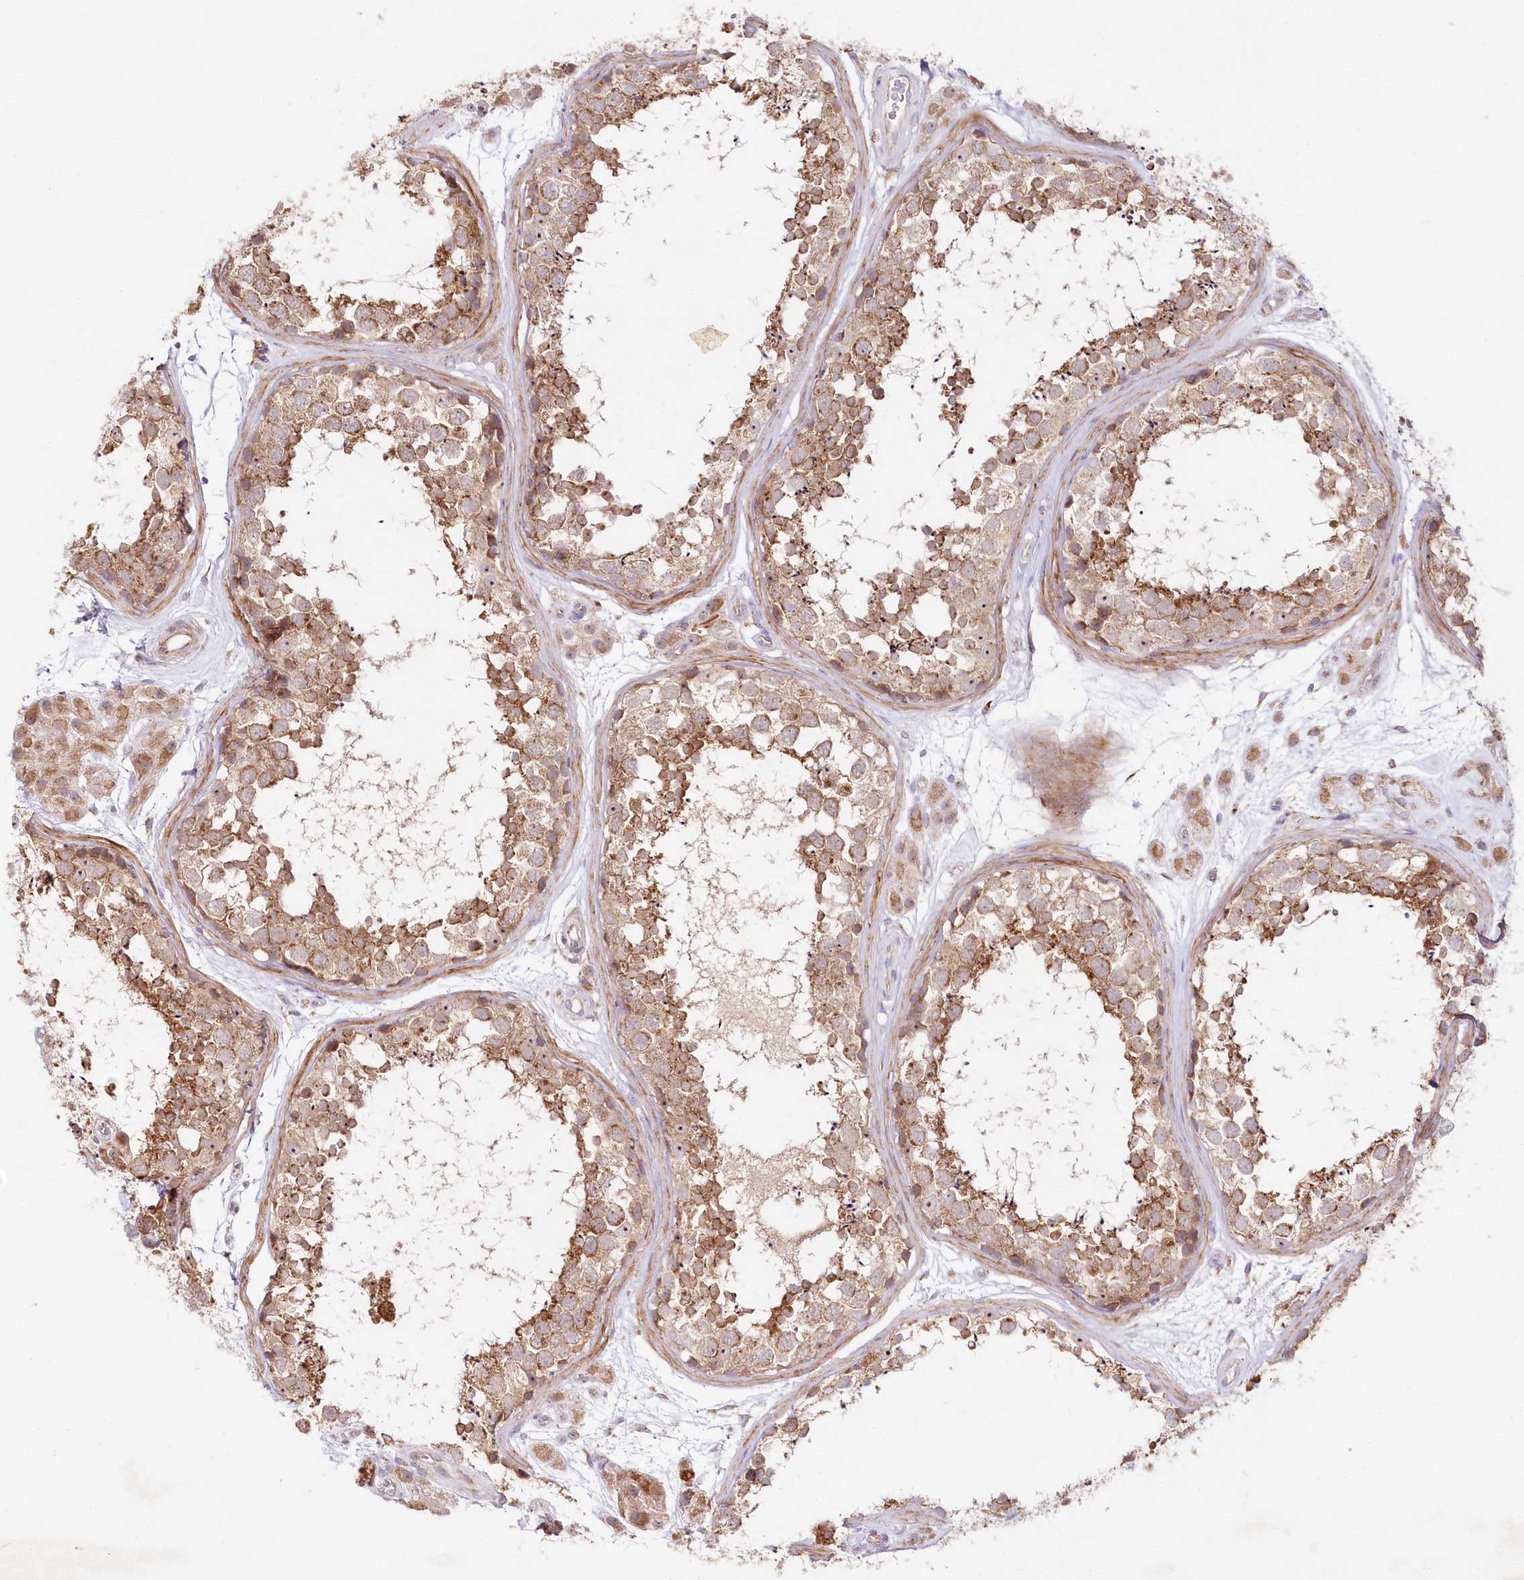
{"staining": {"intensity": "moderate", "quantity": ">75%", "location": "cytoplasmic/membranous"}, "tissue": "testis", "cell_type": "Cells in seminiferous ducts", "image_type": "normal", "snomed": [{"axis": "morphology", "description": "Normal tissue, NOS"}, {"axis": "topography", "description": "Testis"}], "caption": "Immunohistochemical staining of benign testis reveals moderate cytoplasmic/membranous protein staining in about >75% of cells in seminiferous ducts. The protein is shown in brown color, while the nuclei are stained blue.", "gene": "DNA2", "patient": {"sex": "male", "age": 56}}